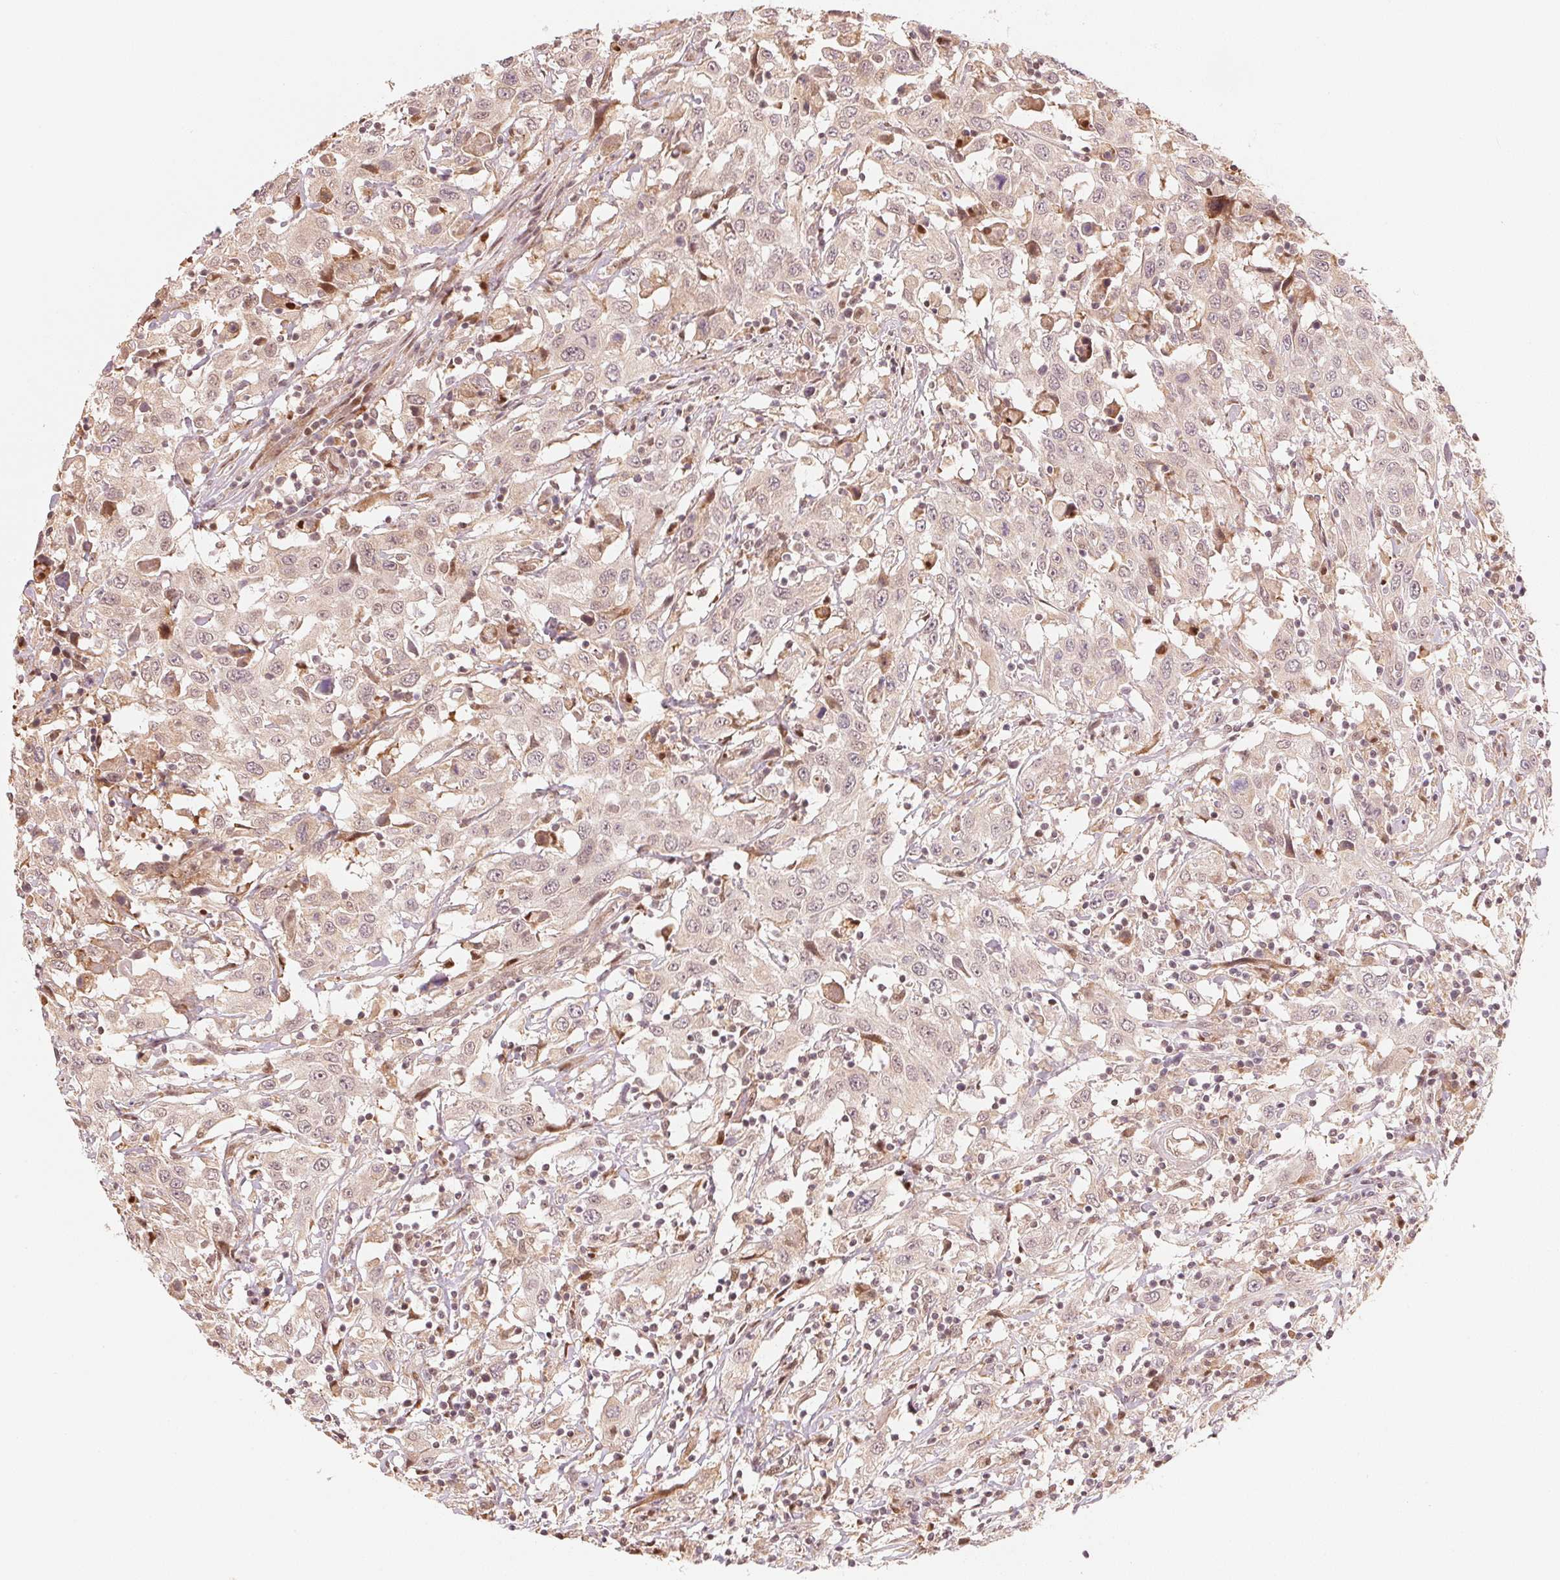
{"staining": {"intensity": "weak", "quantity": "<25%", "location": "cytoplasmic/membranous"}, "tissue": "urothelial cancer", "cell_type": "Tumor cells", "image_type": "cancer", "snomed": [{"axis": "morphology", "description": "Urothelial carcinoma, High grade"}, {"axis": "topography", "description": "Urinary bladder"}], "caption": "Immunohistochemical staining of urothelial cancer exhibits no significant positivity in tumor cells.", "gene": "PRKN", "patient": {"sex": "male", "age": 61}}